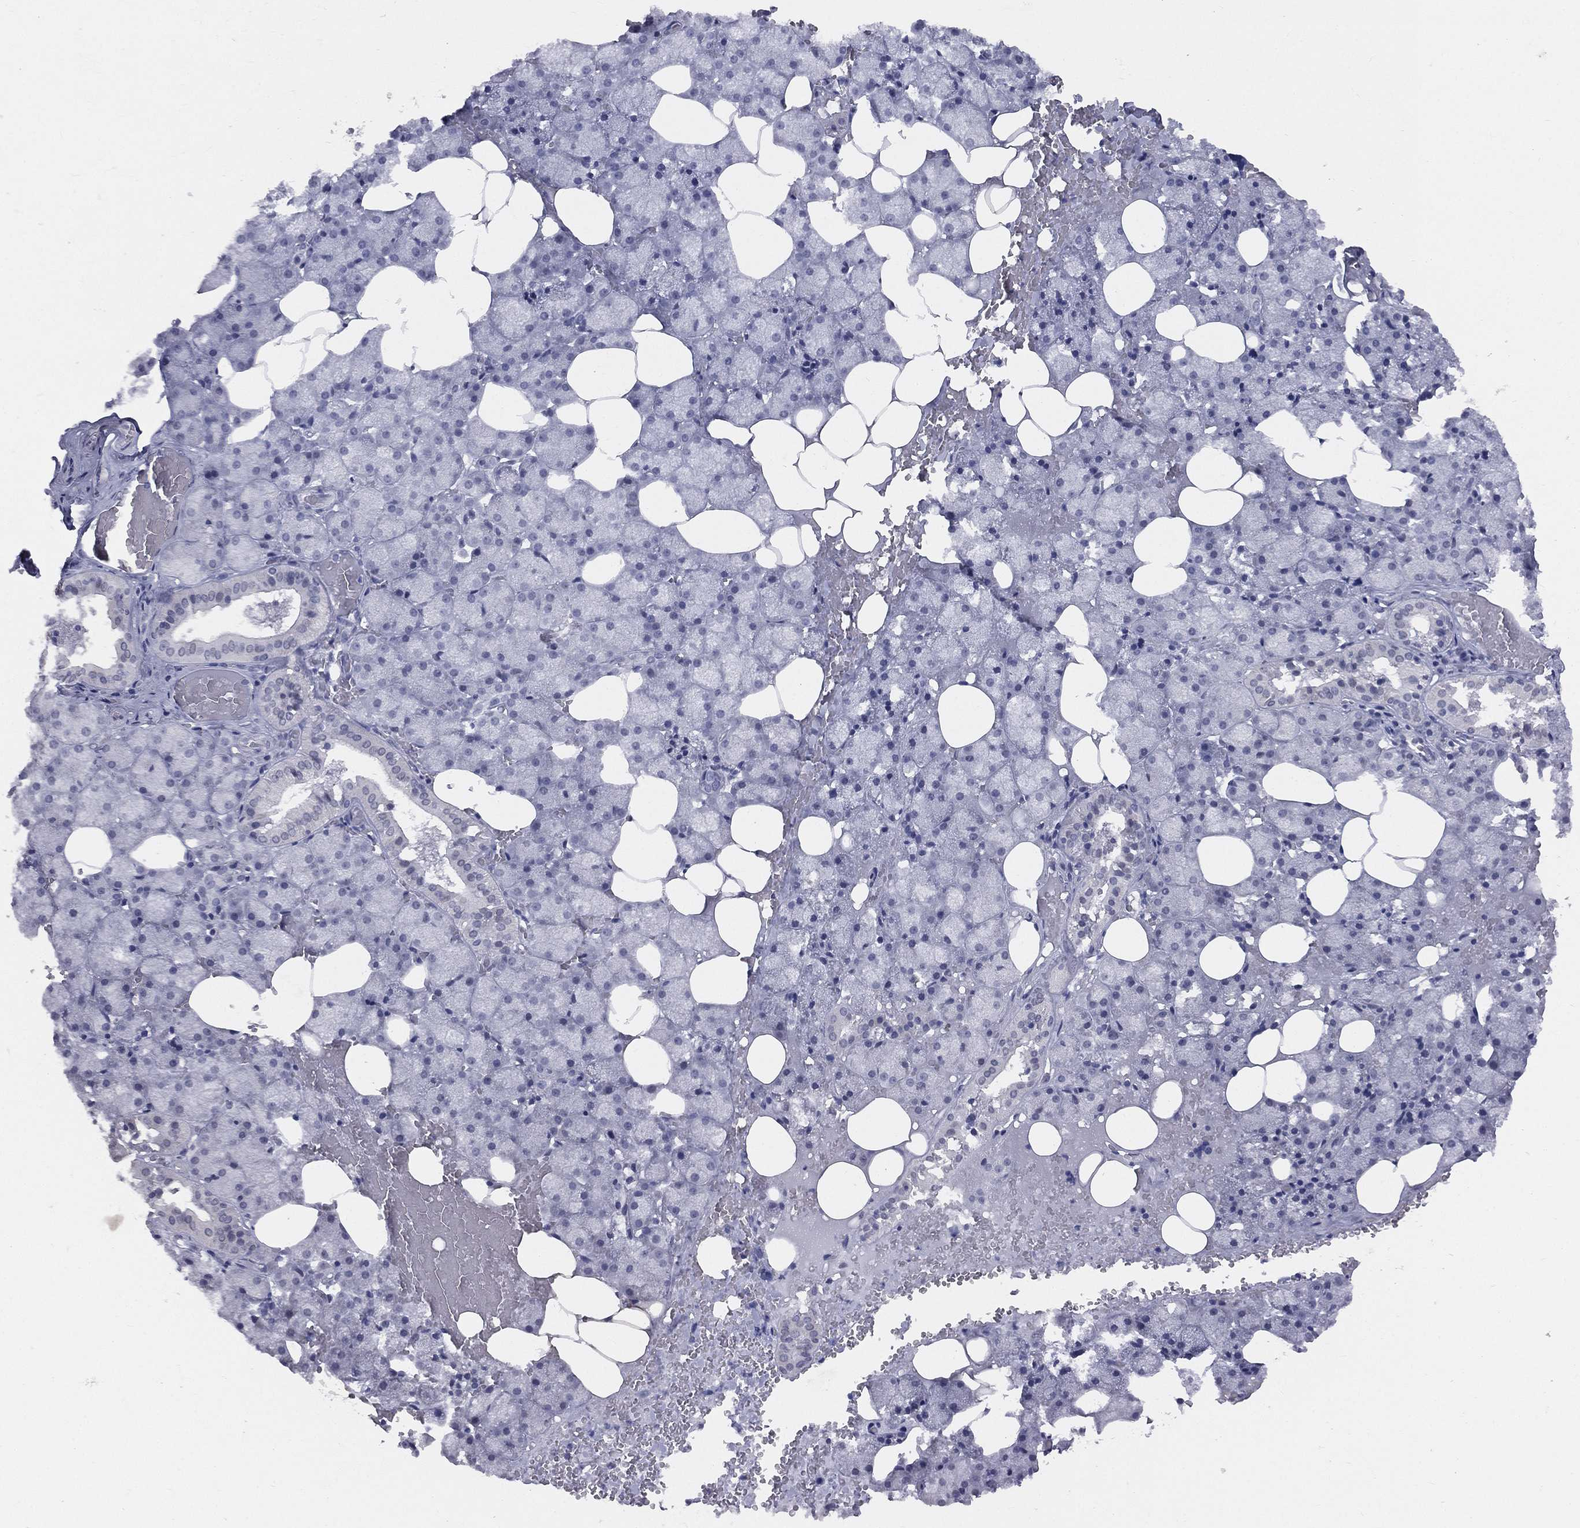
{"staining": {"intensity": "negative", "quantity": "none", "location": "none"}, "tissue": "salivary gland", "cell_type": "Glandular cells", "image_type": "normal", "snomed": [{"axis": "morphology", "description": "Normal tissue, NOS"}, {"axis": "topography", "description": "Salivary gland"}], "caption": "The micrograph demonstrates no staining of glandular cells in unremarkable salivary gland. (DAB (3,3'-diaminobenzidine) immunohistochemistry with hematoxylin counter stain).", "gene": "DMKN", "patient": {"sex": "male", "age": 38}}